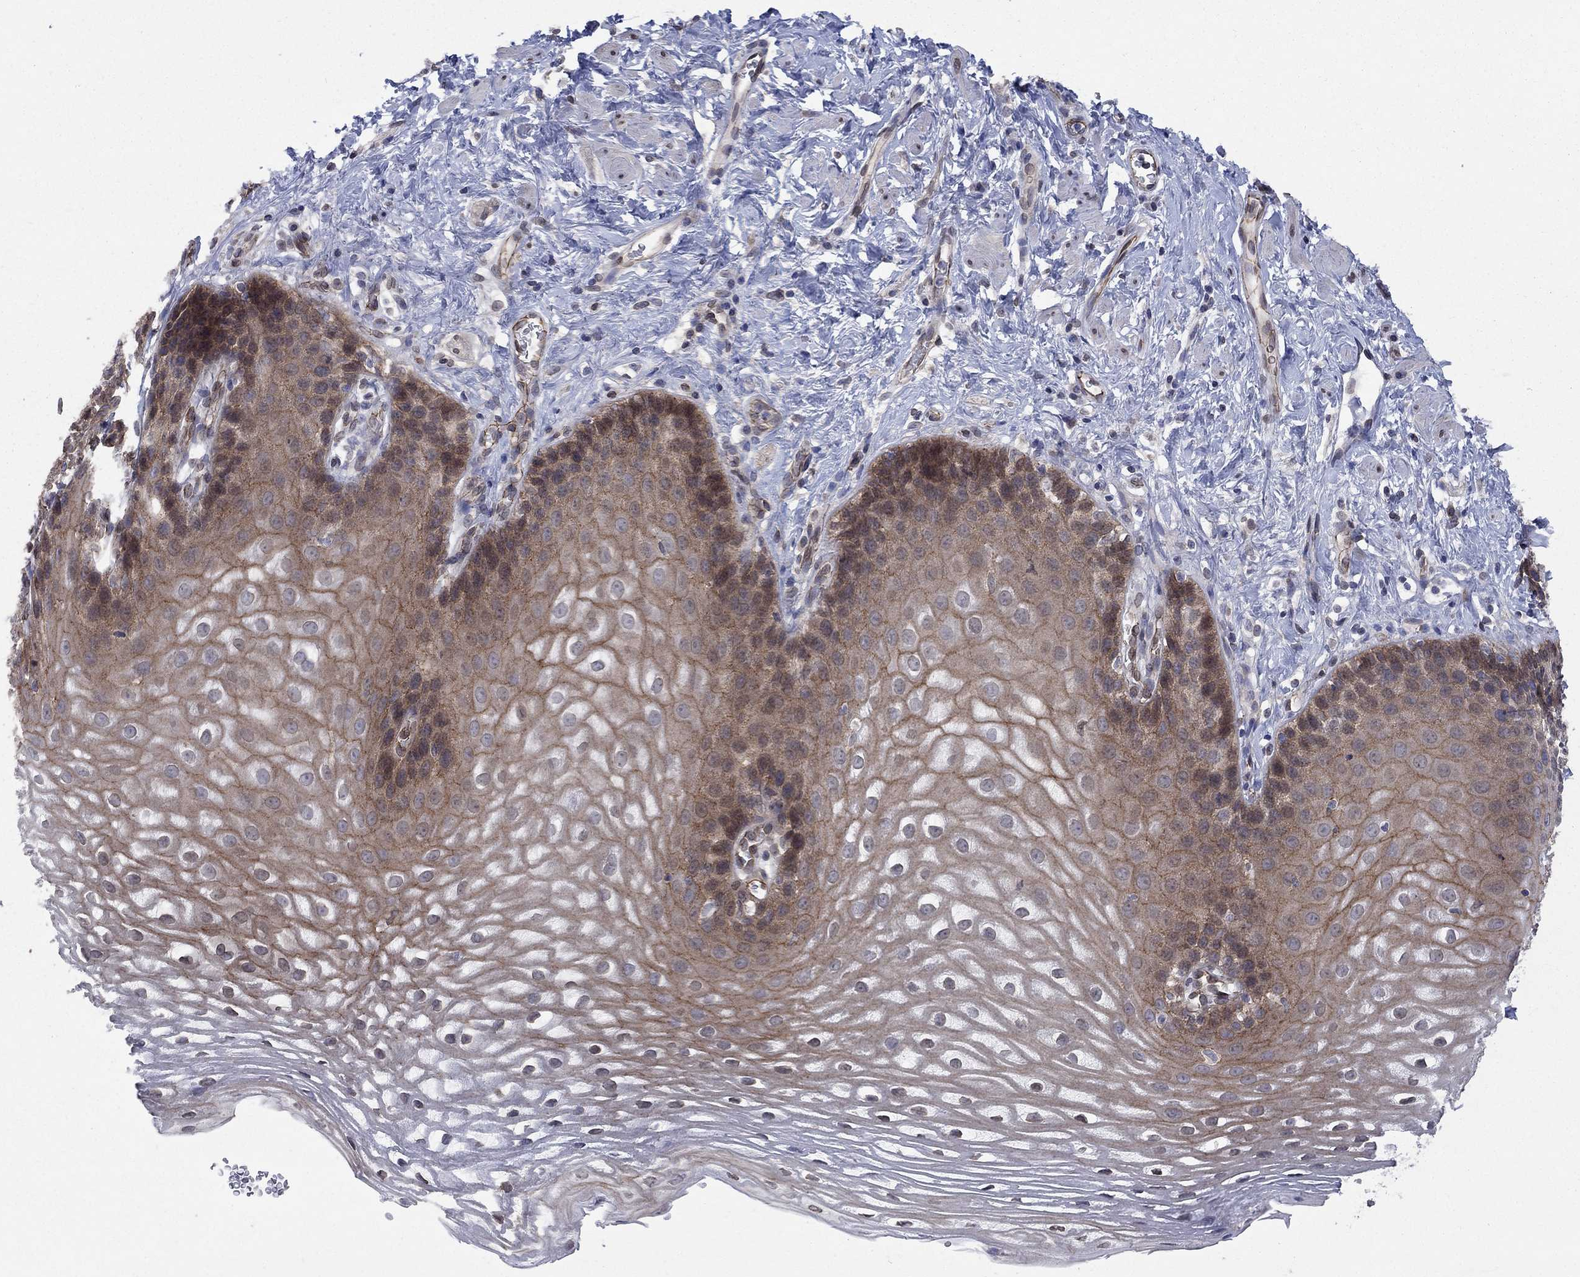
{"staining": {"intensity": "moderate", "quantity": "25%-75%", "location": "cytoplasmic/membranous"}, "tissue": "esophagus", "cell_type": "Squamous epithelial cells", "image_type": "normal", "snomed": [{"axis": "morphology", "description": "Normal tissue, NOS"}, {"axis": "topography", "description": "Esophagus"}], "caption": "Protein positivity by immunohistochemistry exhibits moderate cytoplasmic/membranous positivity in about 25%-75% of squamous epithelial cells in normal esophagus.", "gene": "EMC9", "patient": {"sex": "male", "age": 64}}